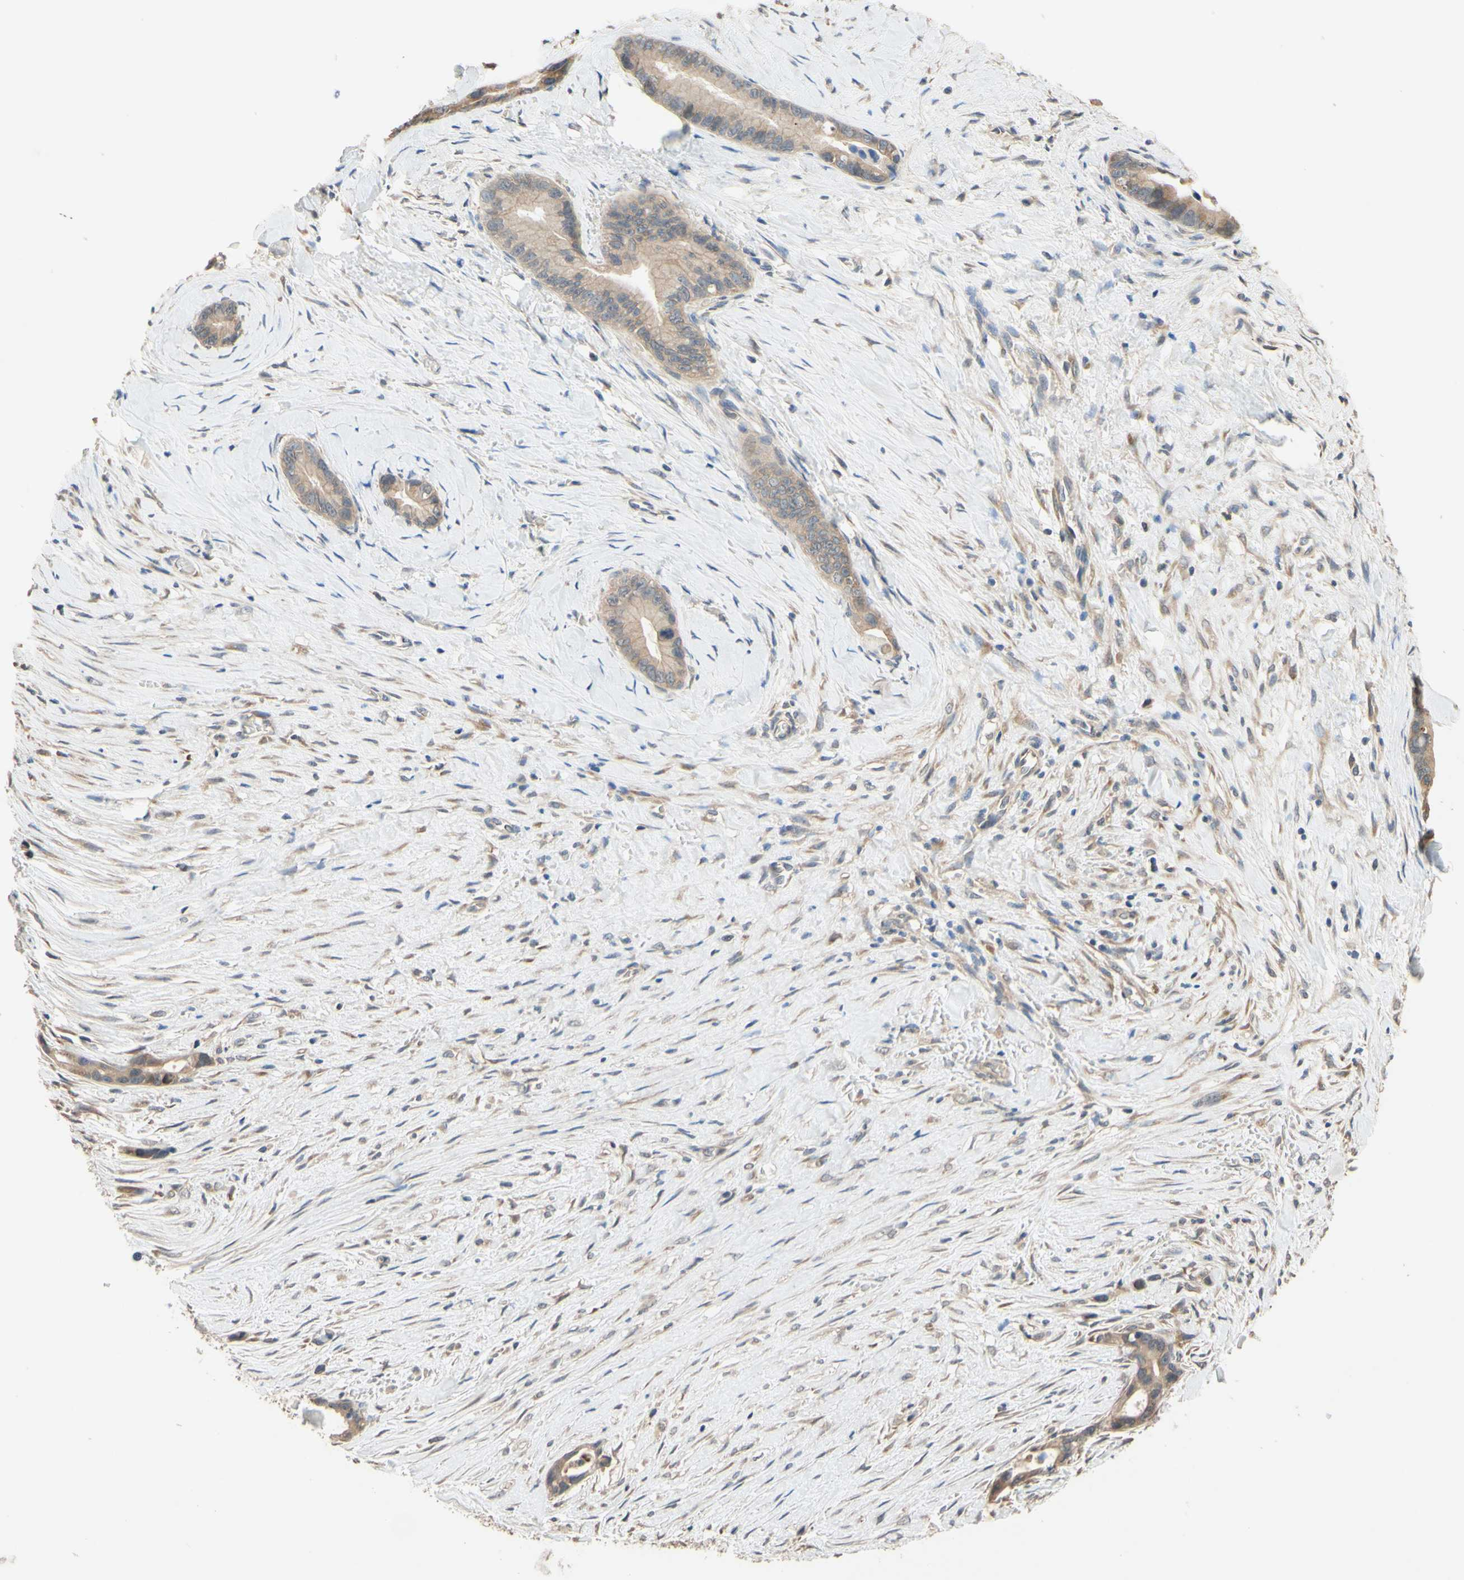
{"staining": {"intensity": "weak", "quantity": ">75%", "location": "cytoplasmic/membranous"}, "tissue": "liver cancer", "cell_type": "Tumor cells", "image_type": "cancer", "snomed": [{"axis": "morphology", "description": "Cholangiocarcinoma"}, {"axis": "topography", "description": "Liver"}], "caption": "This is a photomicrograph of immunohistochemistry (IHC) staining of cholangiocarcinoma (liver), which shows weak positivity in the cytoplasmic/membranous of tumor cells.", "gene": "SMIM19", "patient": {"sex": "female", "age": 55}}